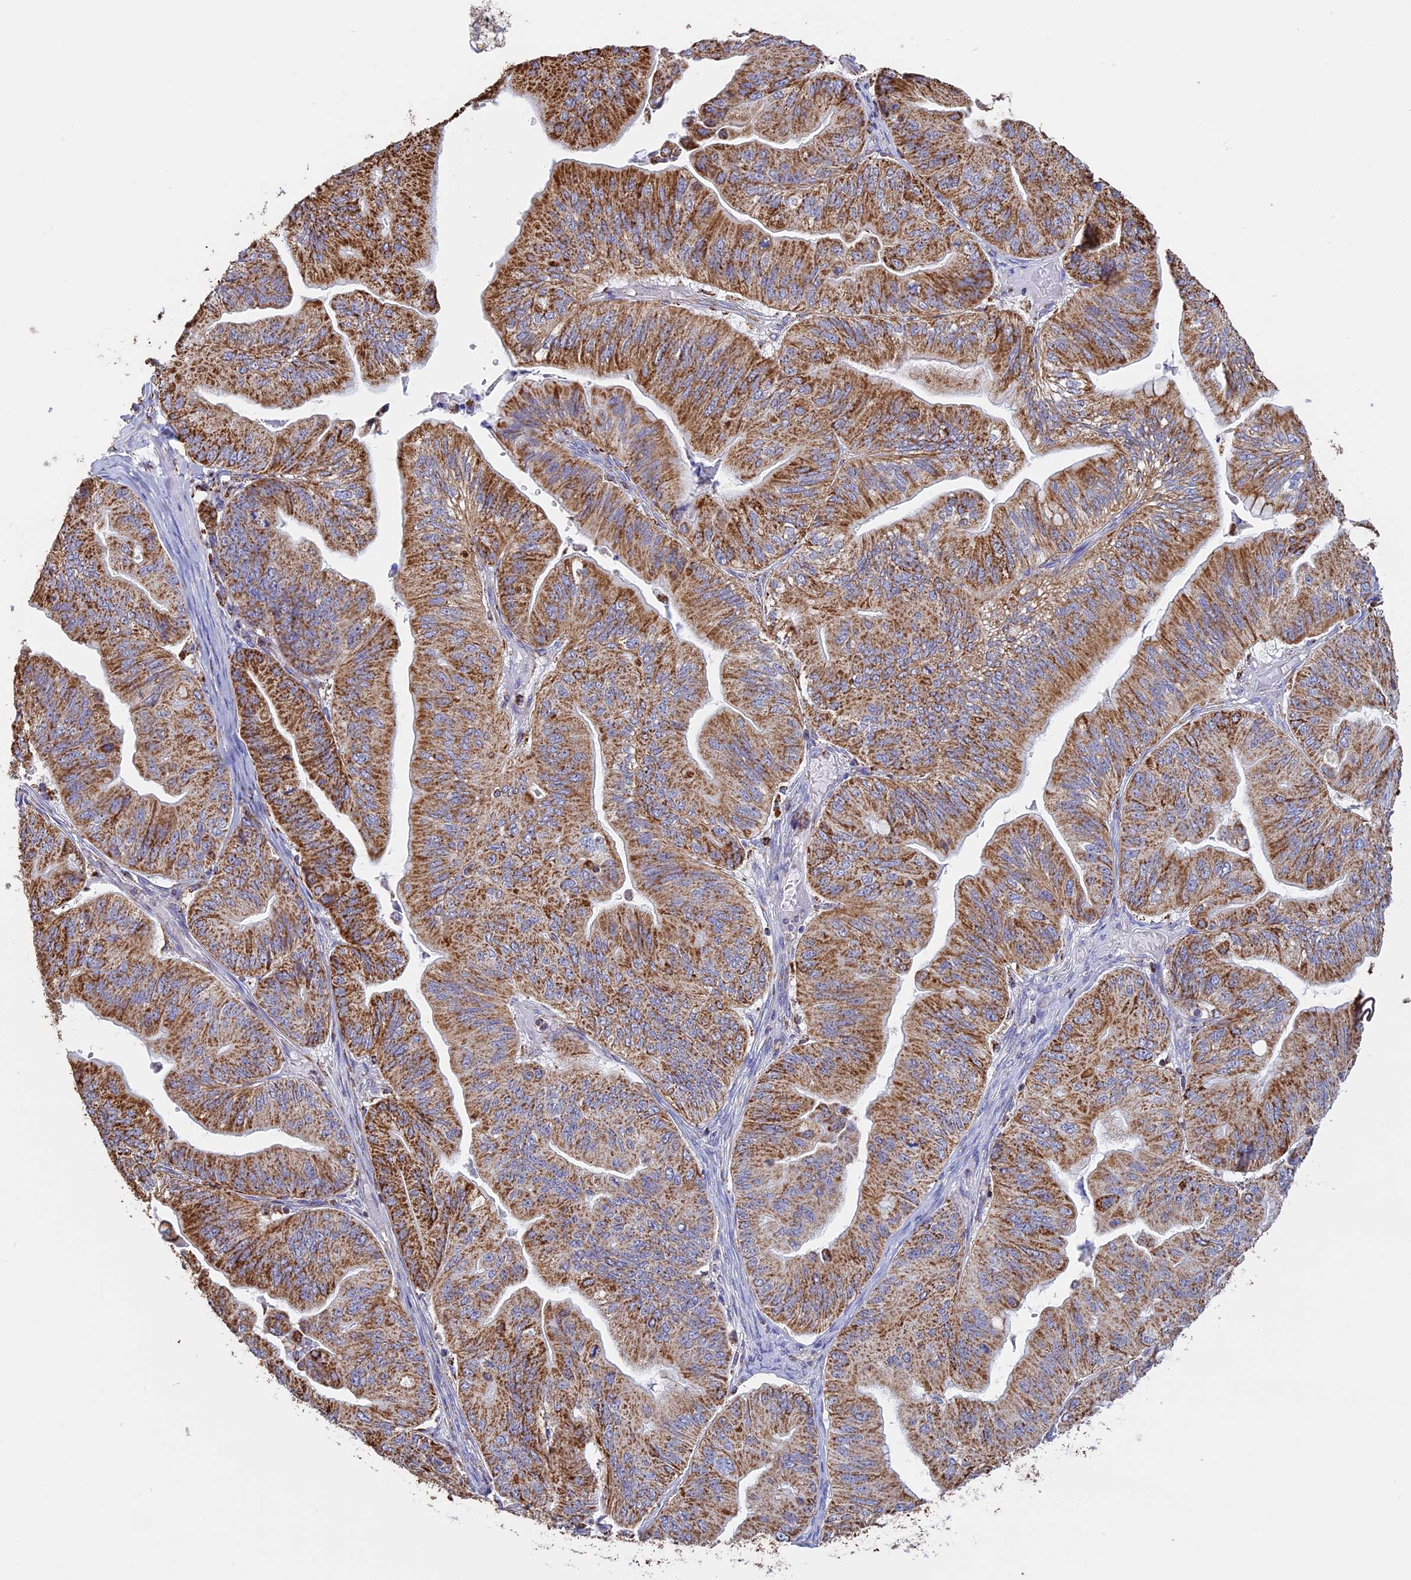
{"staining": {"intensity": "moderate", "quantity": ">75%", "location": "cytoplasmic/membranous"}, "tissue": "ovarian cancer", "cell_type": "Tumor cells", "image_type": "cancer", "snomed": [{"axis": "morphology", "description": "Cystadenocarcinoma, mucinous, NOS"}, {"axis": "topography", "description": "Ovary"}], "caption": "Mucinous cystadenocarcinoma (ovarian) was stained to show a protein in brown. There is medium levels of moderate cytoplasmic/membranous positivity in about >75% of tumor cells.", "gene": "KCNG1", "patient": {"sex": "female", "age": 61}}